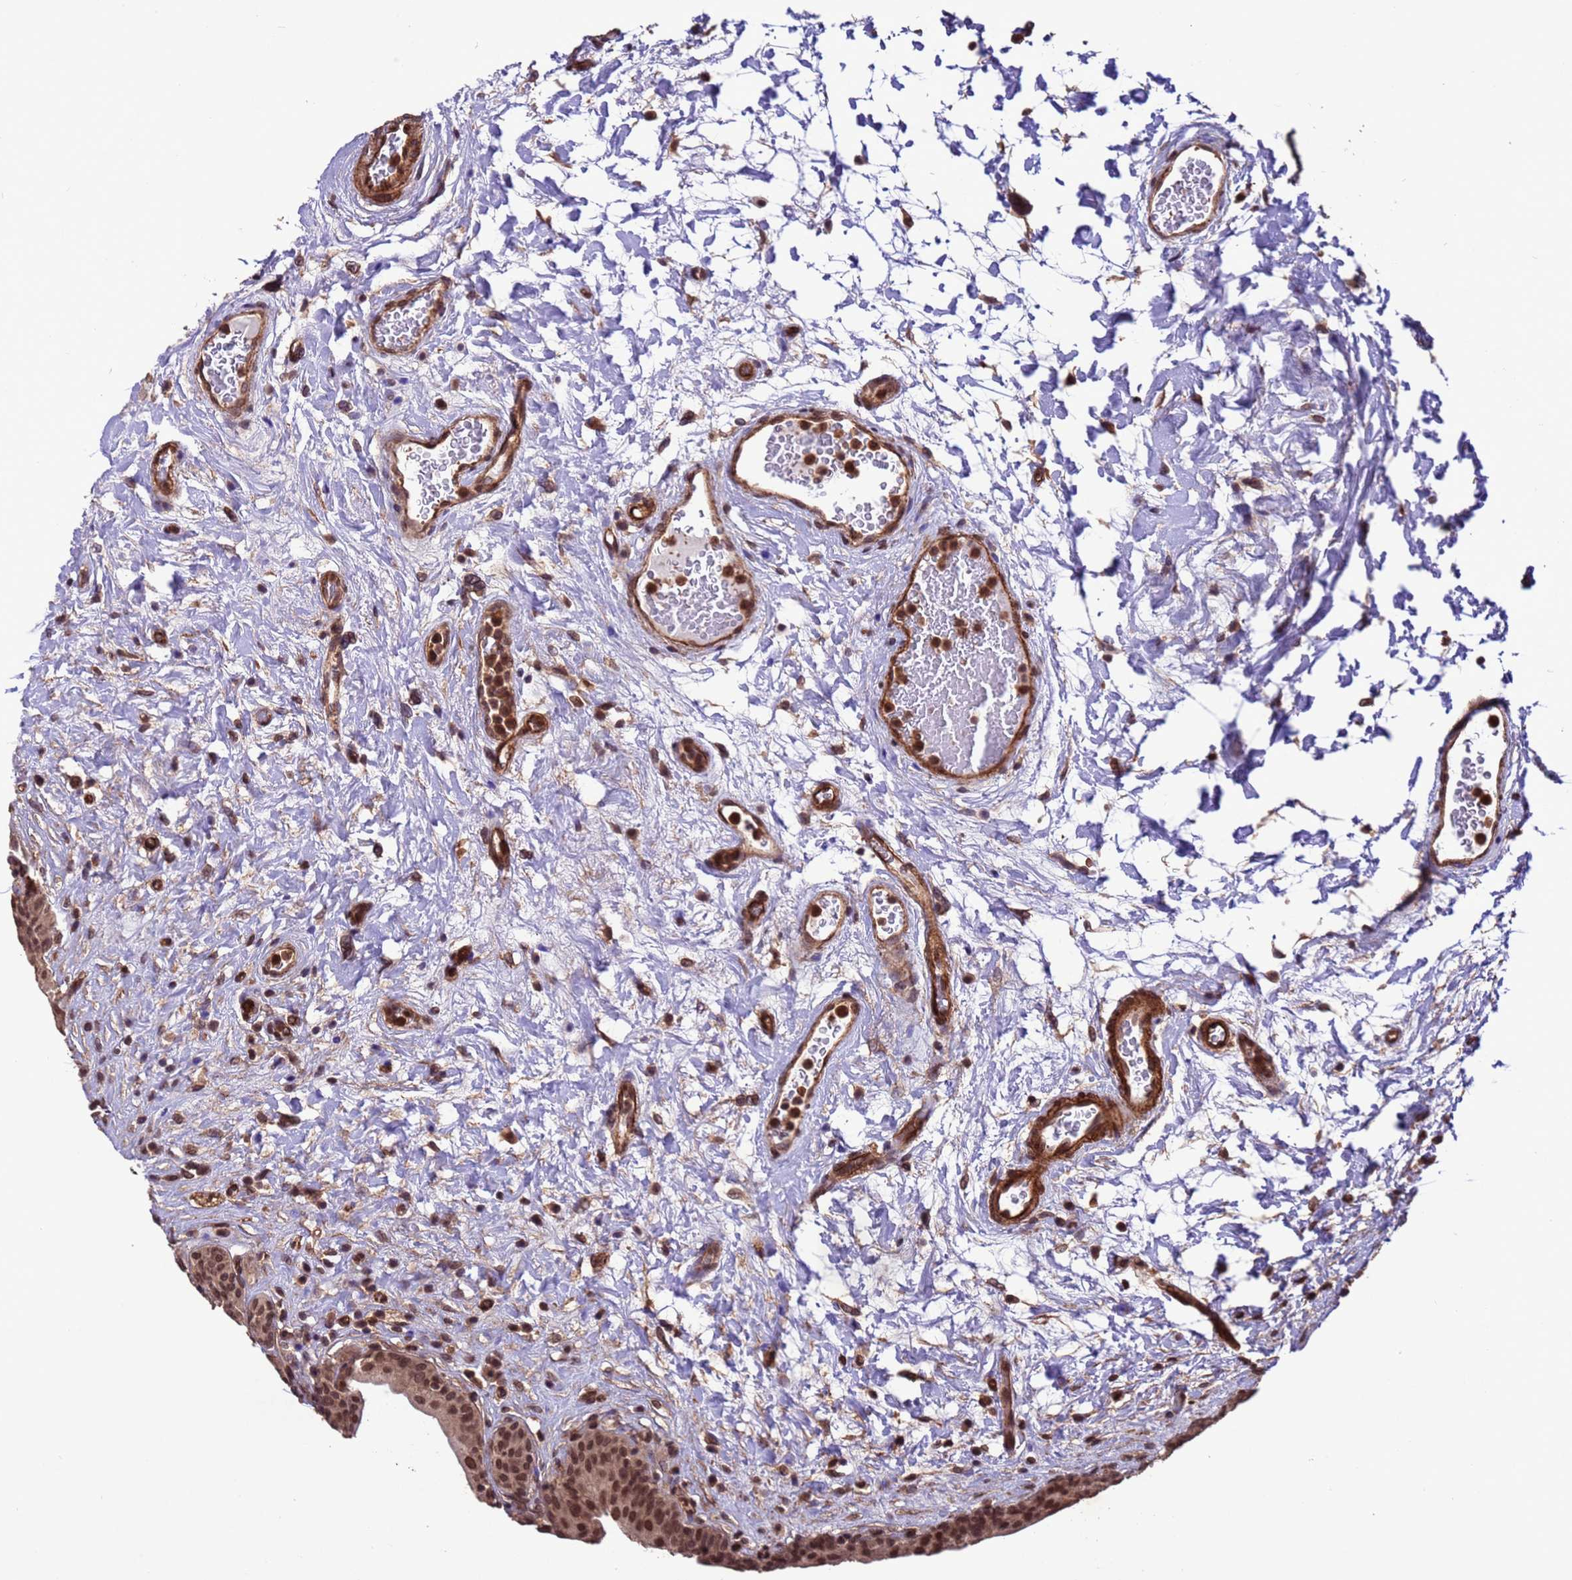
{"staining": {"intensity": "strong", "quantity": ">75%", "location": "nuclear"}, "tissue": "urinary bladder", "cell_type": "Urothelial cells", "image_type": "normal", "snomed": [{"axis": "morphology", "description": "Normal tissue, NOS"}, {"axis": "topography", "description": "Urinary bladder"}], "caption": "Benign urinary bladder was stained to show a protein in brown. There is high levels of strong nuclear expression in about >75% of urothelial cells. Using DAB (3,3'-diaminobenzidine) (brown) and hematoxylin (blue) stains, captured at high magnification using brightfield microscopy.", "gene": "VSTM4", "patient": {"sex": "male", "age": 83}}